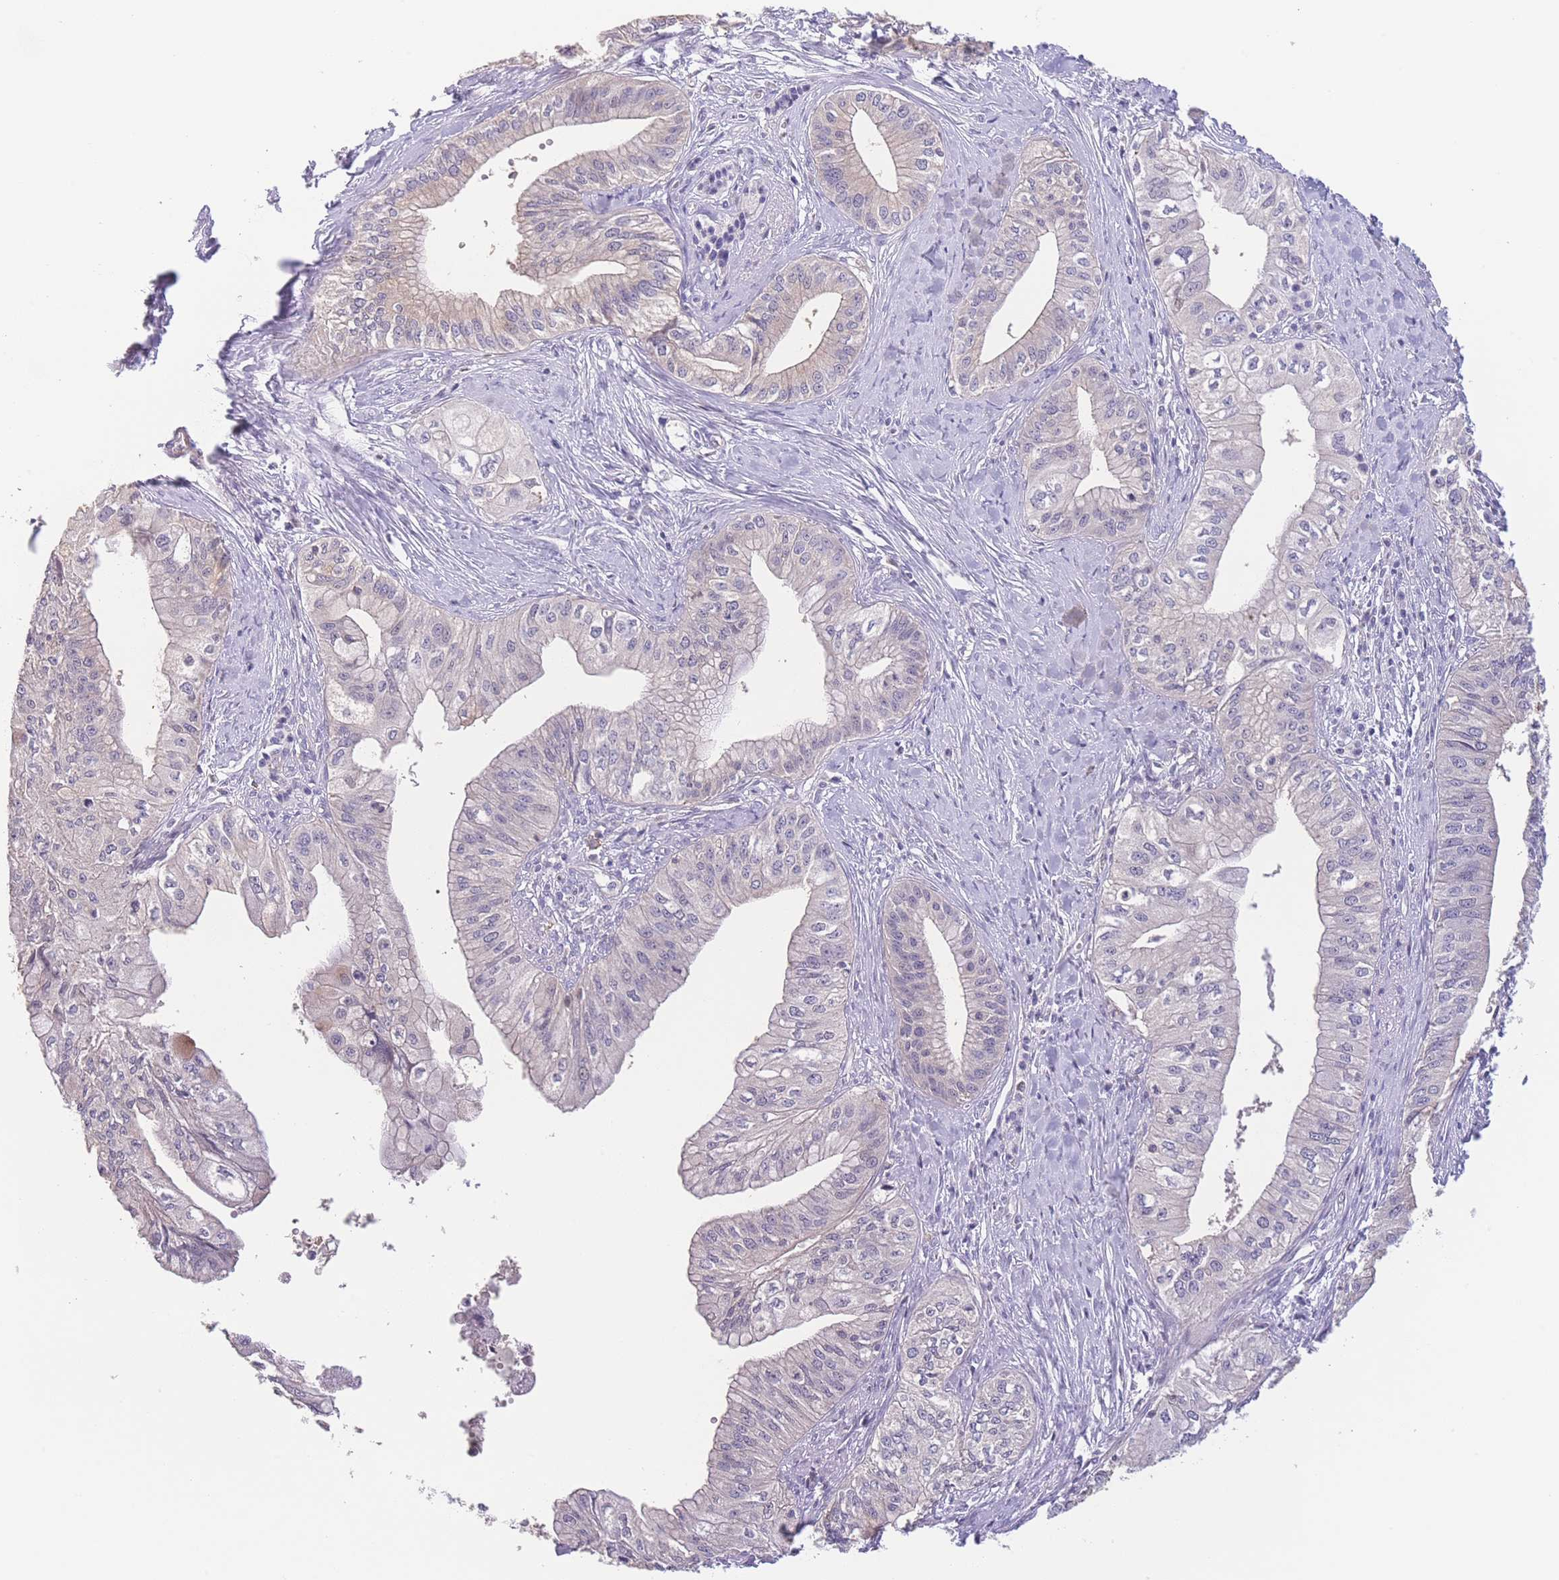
{"staining": {"intensity": "negative", "quantity": "none", "location": "none"}, "tissue": "pancreatic cancer", "cell_type": "Tumor cells", "image_type": "cancer", "snomed": [{"axis": "morphology", "description": "Adenocarcinoma, NOS"}, {"axis": "topography", "description": "Pancreas"}], "caption": "Immunohistochemistry micrograph of neoplastic tissue: human adenocarcinoma (pancreatic) stained with DAB (3,3'-diaminobenzidine) displays no significant protein staining in tumor cells.", "gene": "C9orf152", "patient": {"sex": "male", "age": 71}}